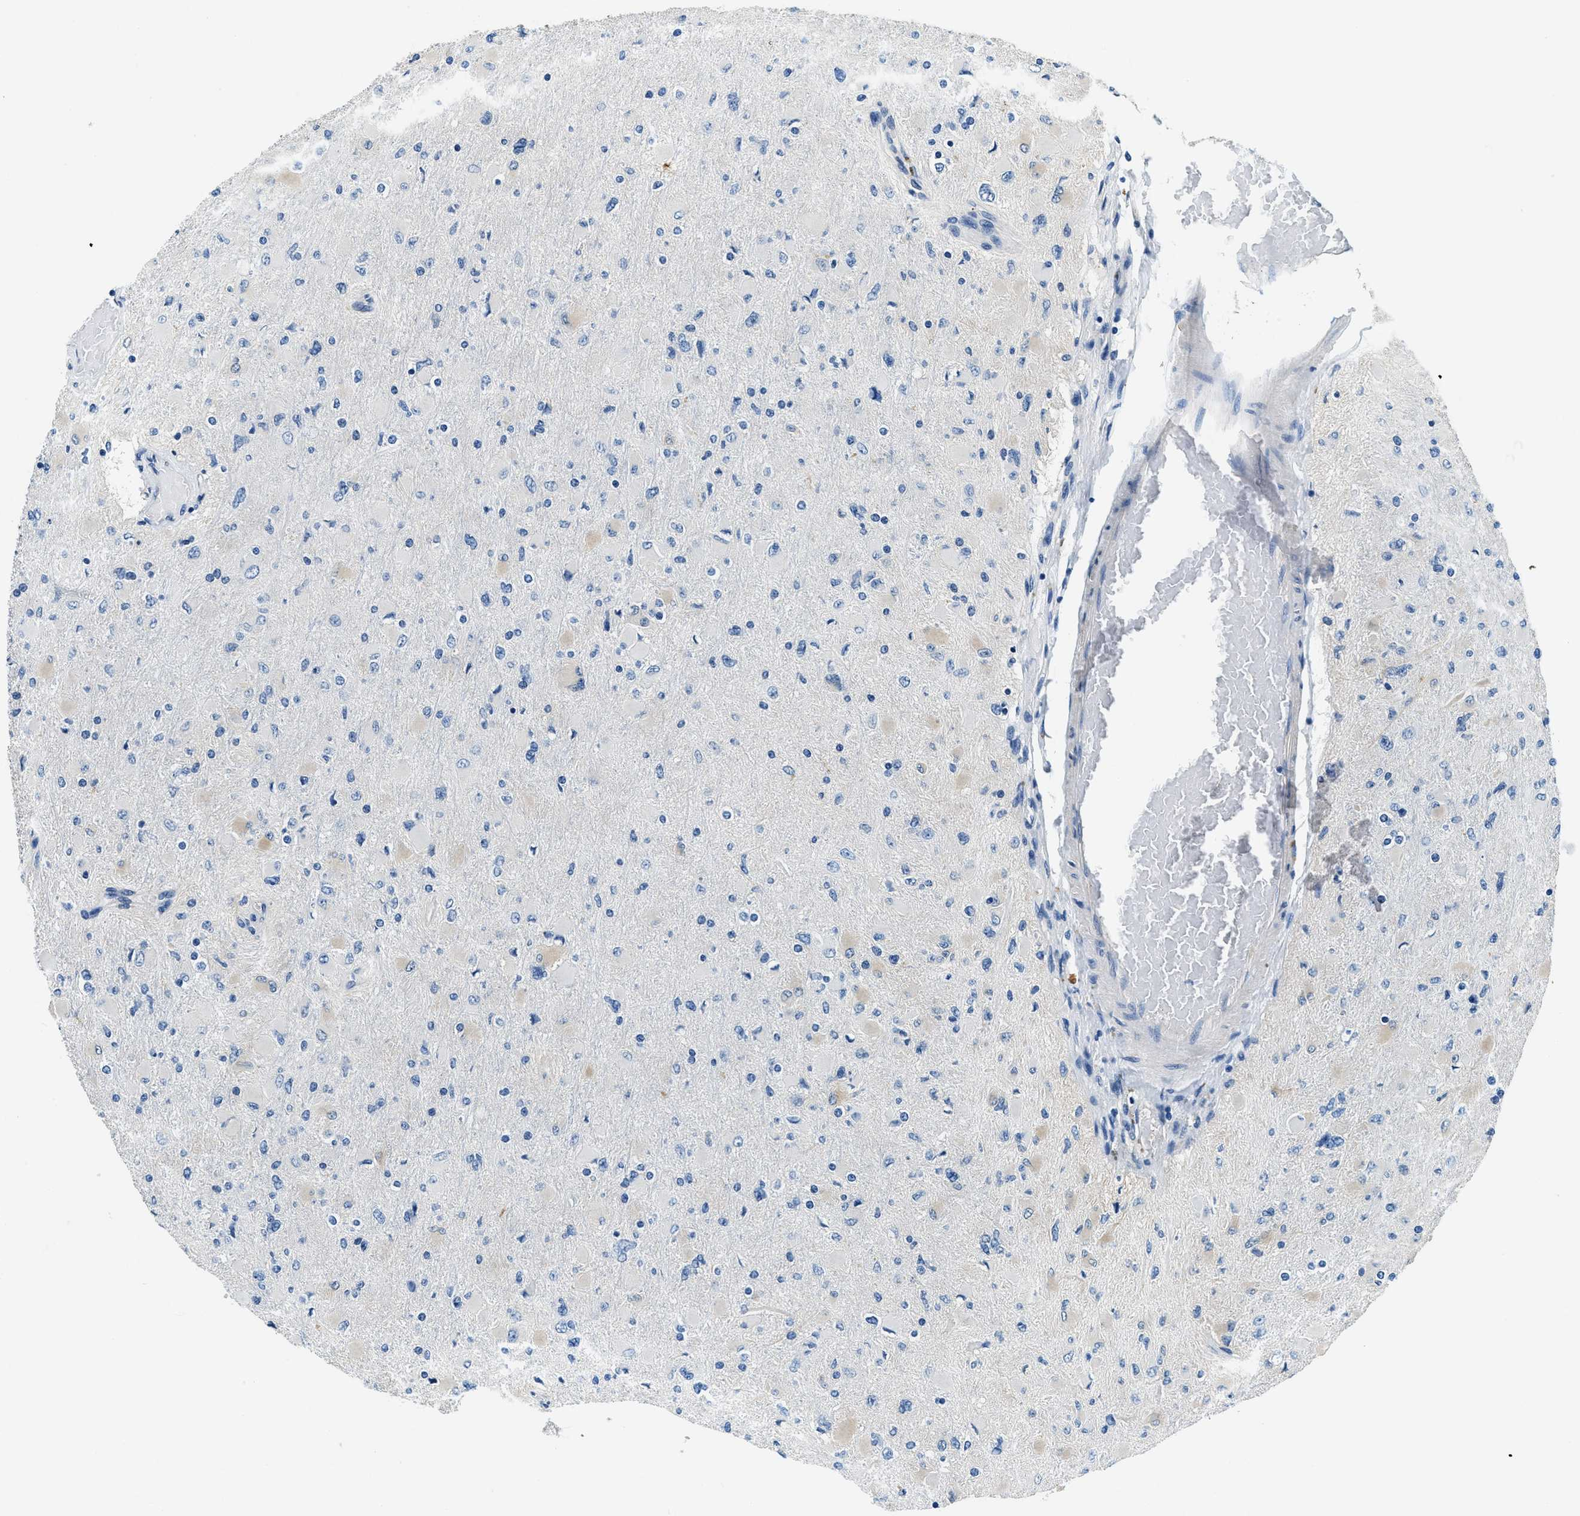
{"staining": {"intensity": "negative", "quantity": "none", "location": "none"}, "tissue": "glioma", "cell_type": "Tumor cells", "image_type": "cancer", "snomed": [{"axis": "morphology", "description": "Glioma, malignant, High grade"}, {"axis": "topography", "description": "Cerebral cortex"}], "caption": "High power microscopy histopathology image of an immunohistochemistry image of glioma, revealing no significant positivity in tumor cells.", "gene": "TWF1", "patient": {"sex": "female", "age": 36}}